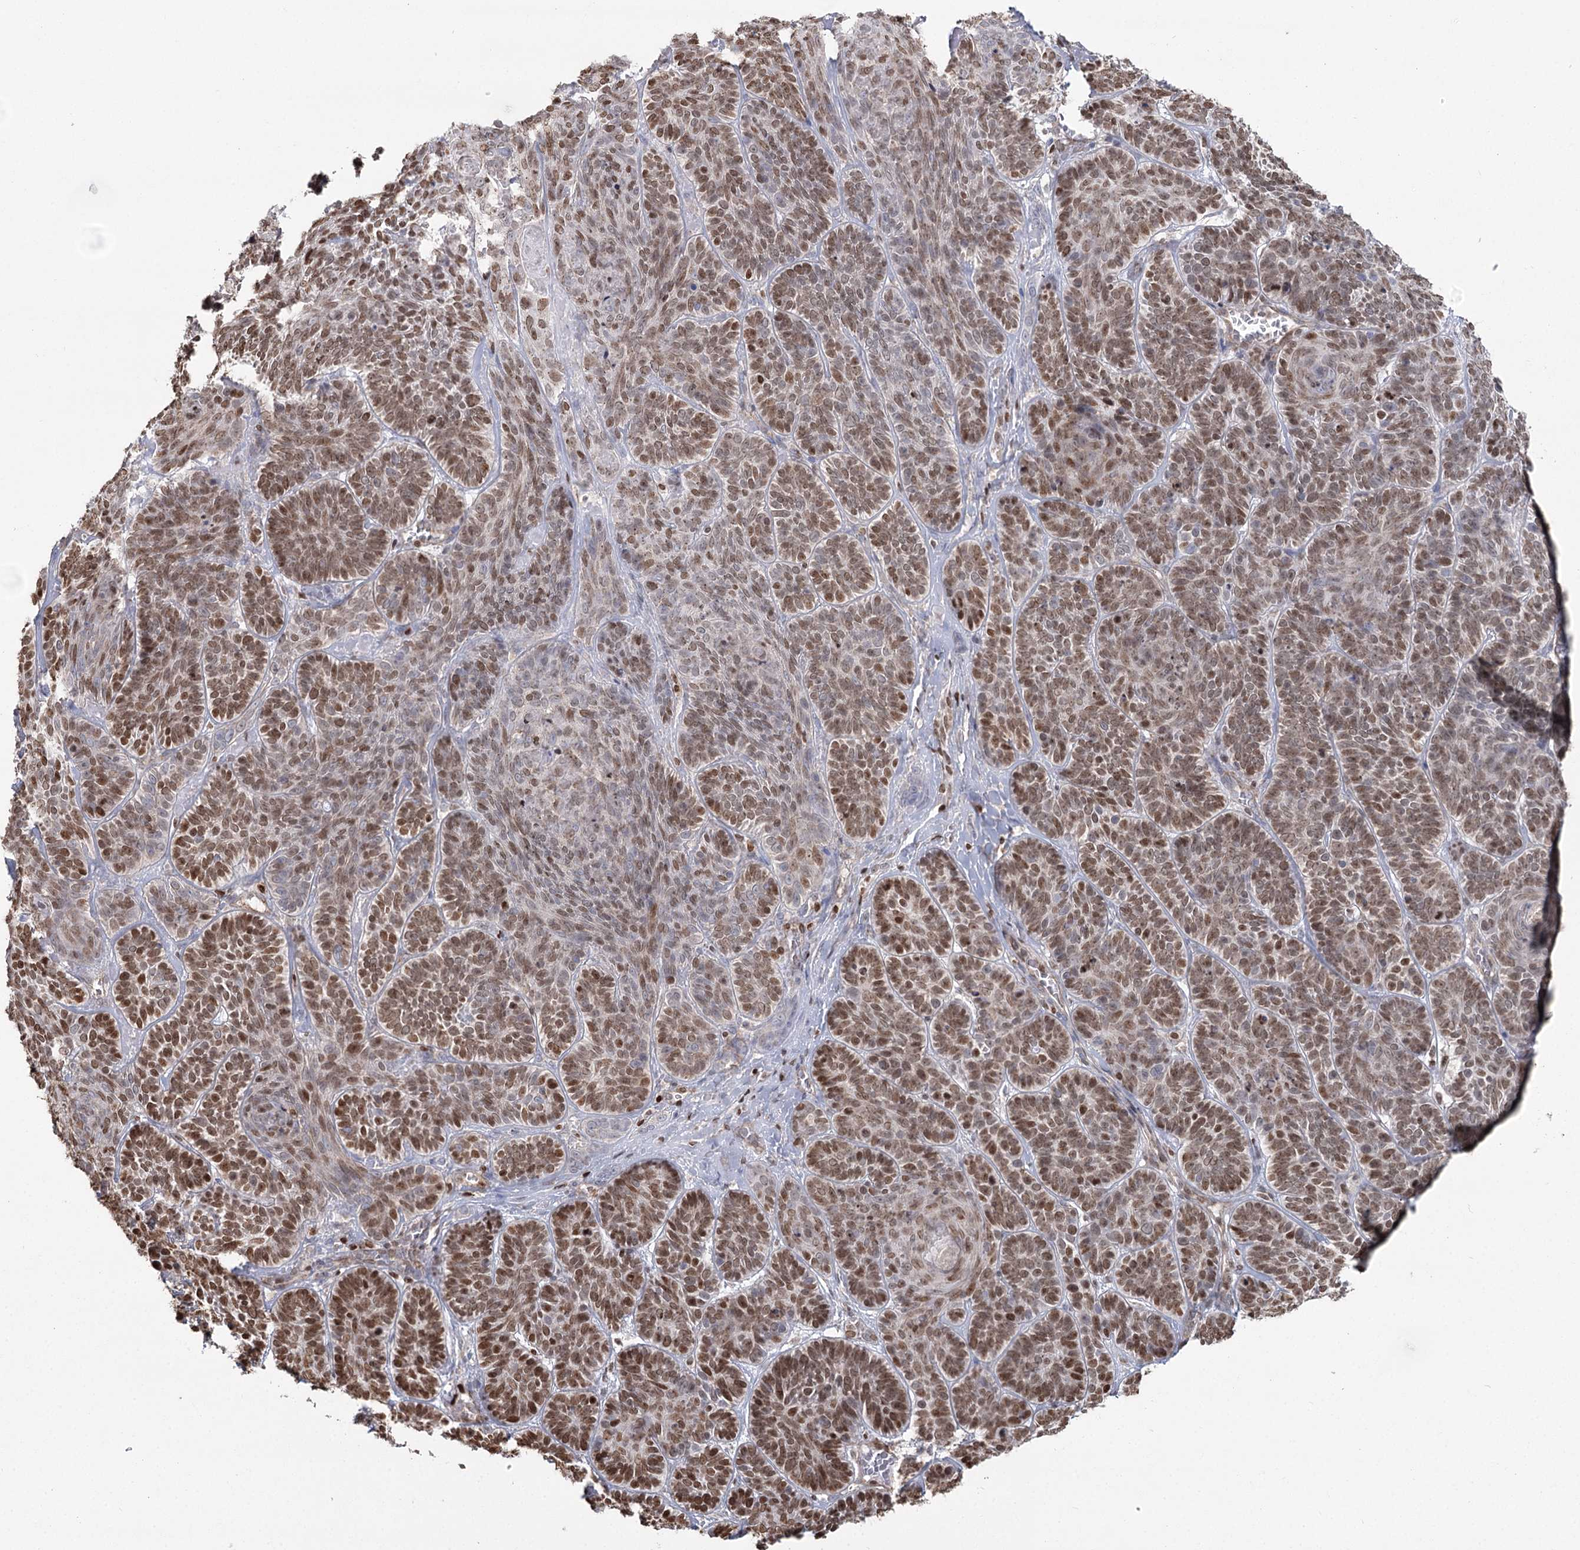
{"staining": {"intensity": "moderate", "quantity": ">75%", "location": "nuclear"}, "tissue": "skin cancer", "cell_type": "Tumor cells", "image_type": "cancer", "snomed": [{"axis": "morphology", "description": "Basal cell carcinoma"}, {"axis": "topography", "description": "Skin"}], "caption": "IHC (DAB) staining of skin cancer (basal cell carcinoma) shows moderate nuclear protein staining in approximately >75% of tumor cells.", "gene": "PDHX", "patient": {"sex": "male", "age": 85}}